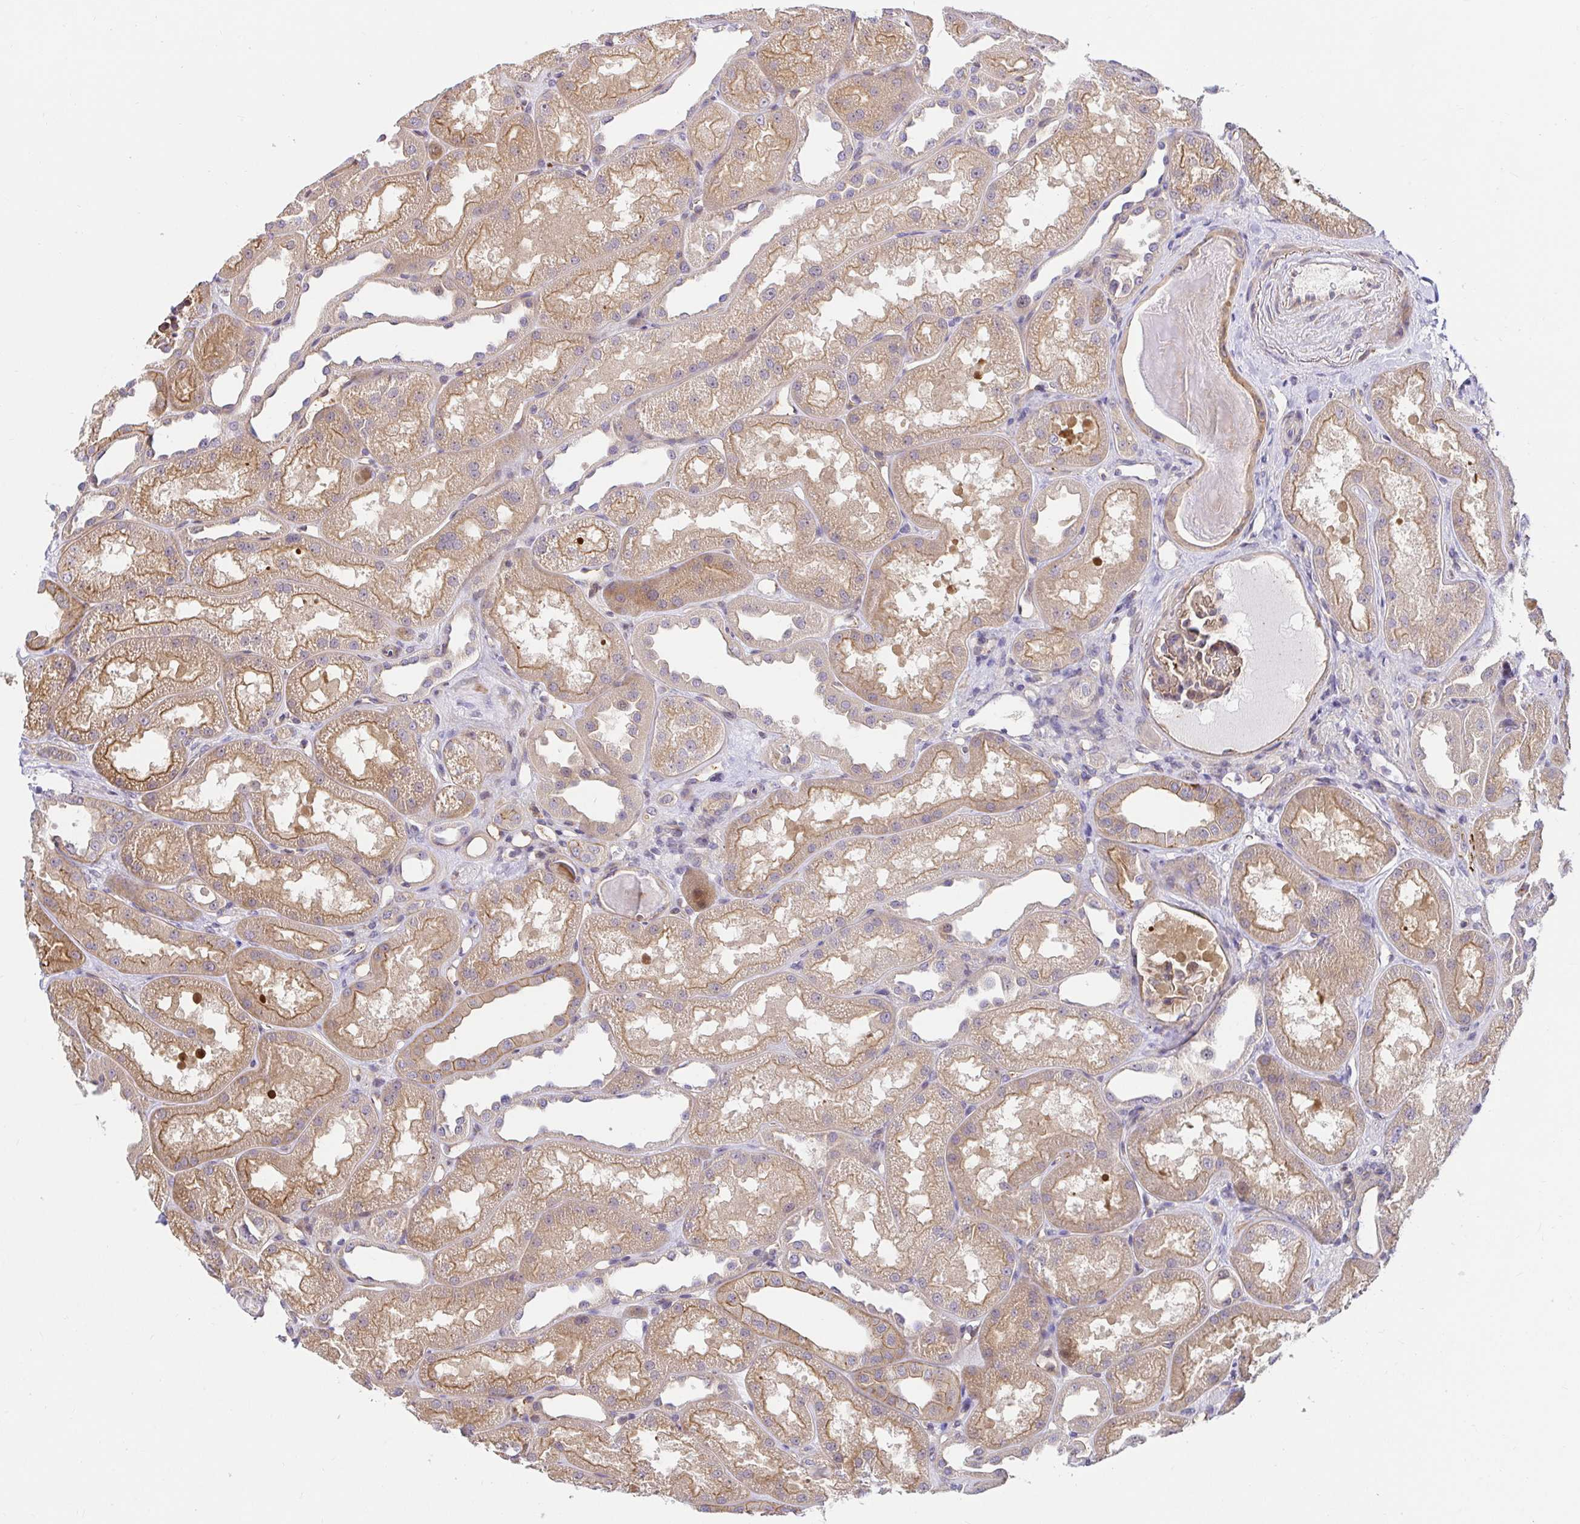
{"staining": {"intensity": "weak", "quantity": ">75%", "location": "cytoplasmic/membranous"}, "tissue": "kidney", "cell_type": "Cells in glomeruli", "image_type": "normal", "snomed": [{"axis": "morphology", "description": "Normal tissue, NOS"}, {"axis": "topography", "description": "Kidney"}], "caption": "This photomicrograph reveals IHC staining of unremarkable kidney, with low weak cytoplasmic/membranous positivity in about >75% of cells in glomeruli.", "gene": "TRIM55", "patient": {"sex": "male", "age": 61}}